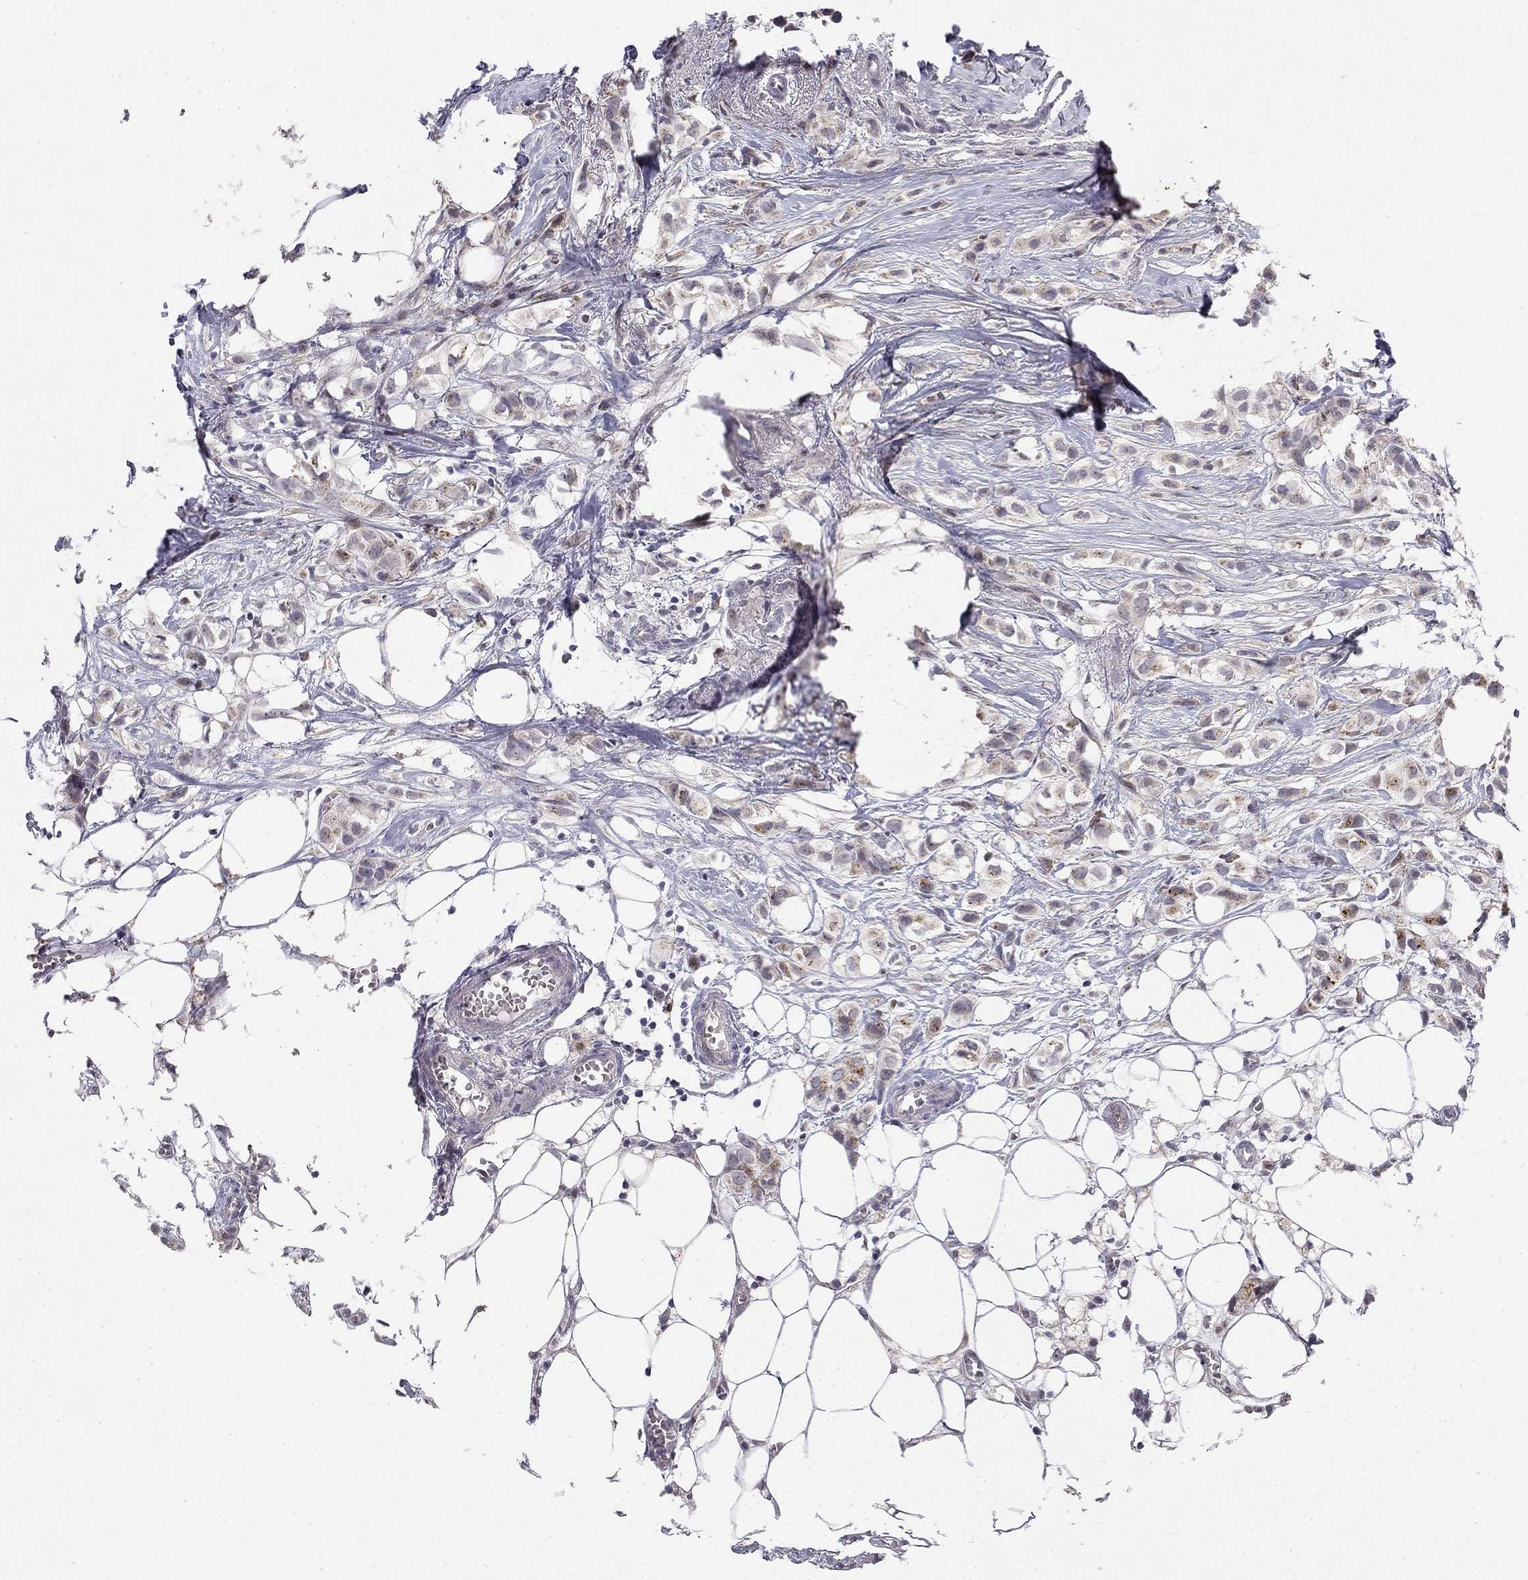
{"staining": {"intensity": "moderate", "quantity": "<25%", "location": "cytoplasmic/membranous"}, "tissue": "breast cancer", "cell_type": "Tumor cells", "image_type": "cancer", "snomed": [{"axis": "morphology", "description": "Duct carcinoma"}, {"axis": "topography", "description": "Breast"}], "caption": "Tumor cells display low levels of moderate cytoplasmic/membranous positivity in approximately <25% of cells in human breast cancer.", "gene": "STXBP6", "patient": {"sex": "female", "age": 85}}